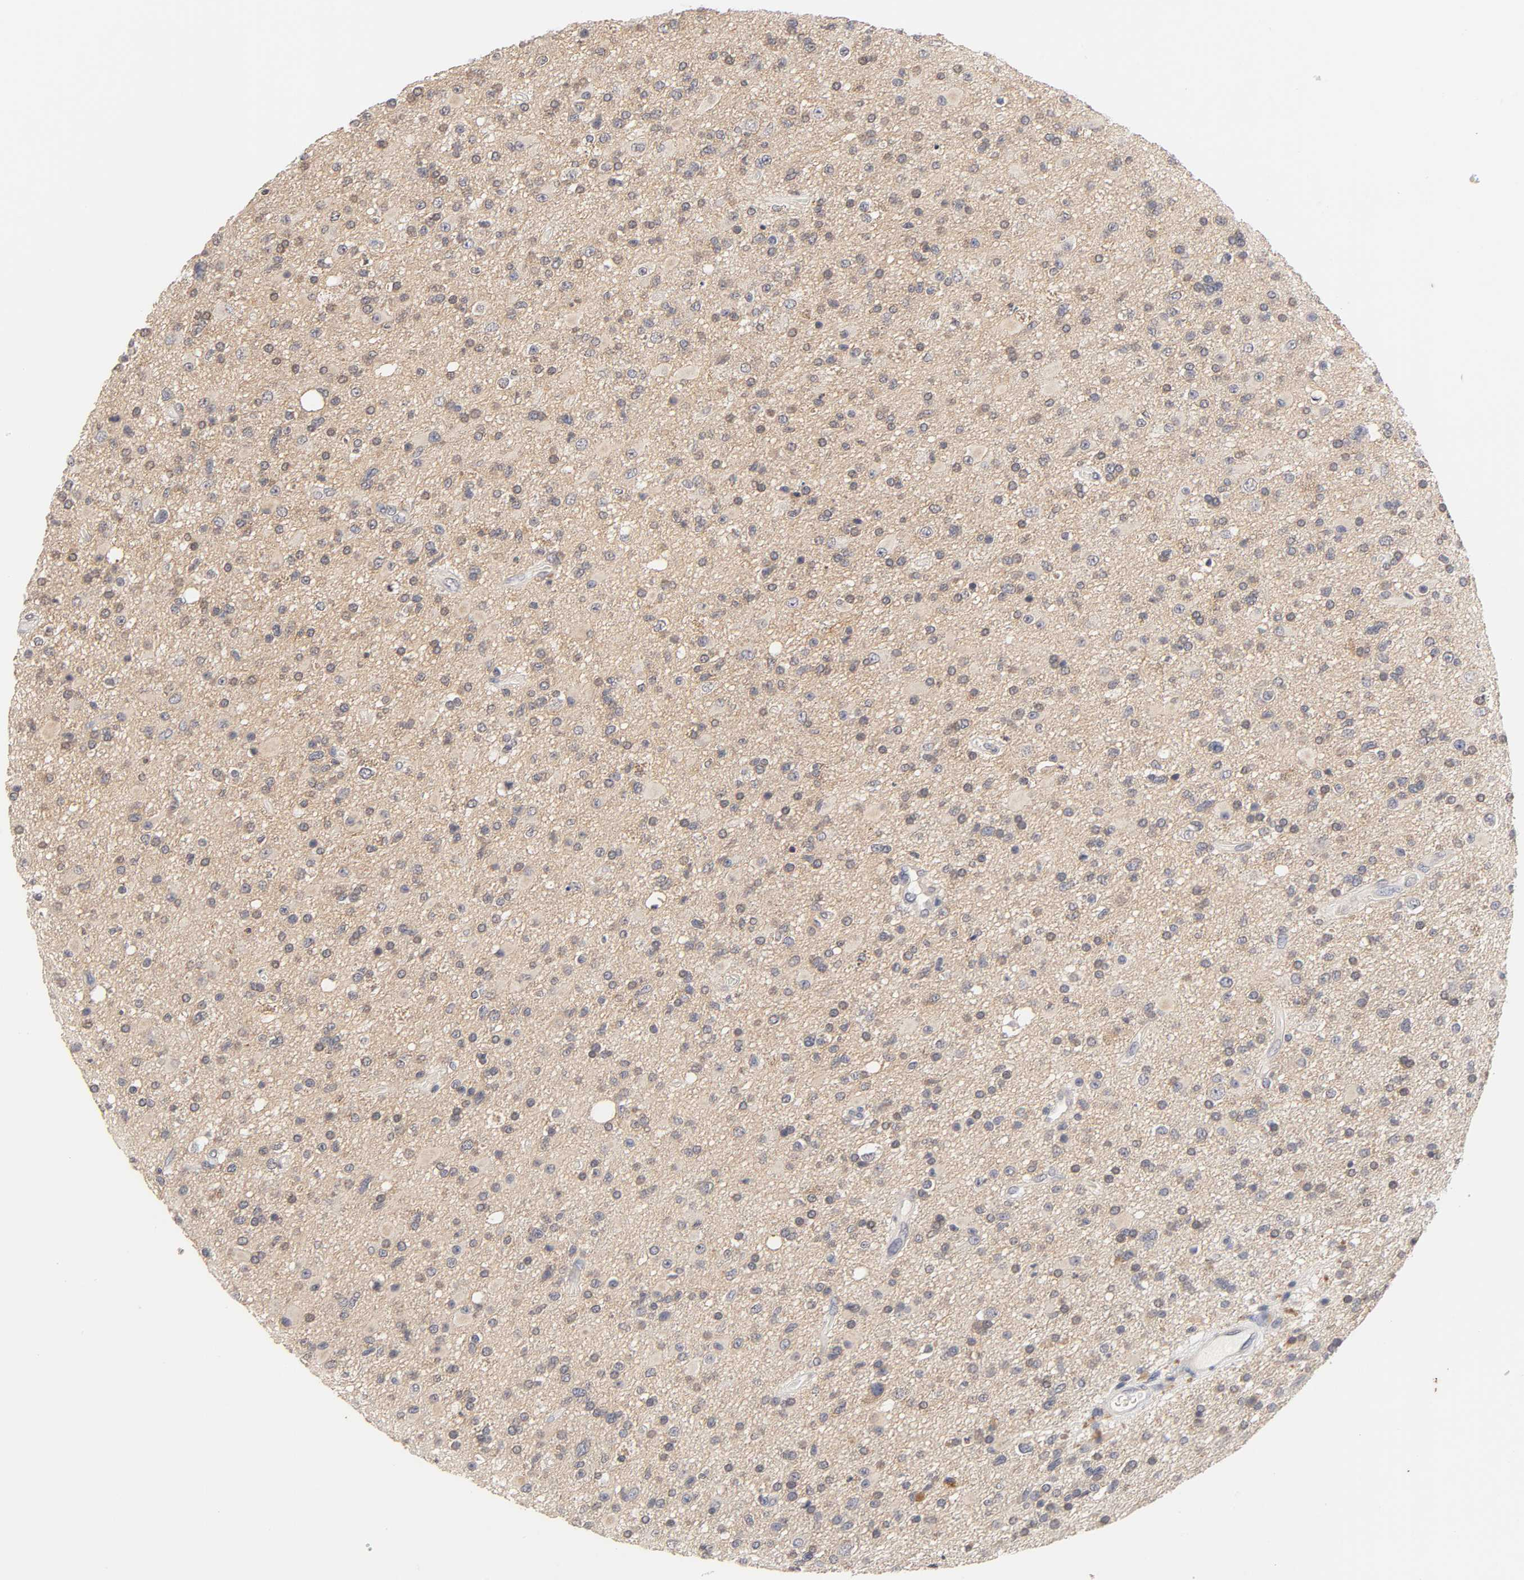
{"staining": {"intensity": "moderate", "quantity": "25%-75%", "location": "cytoplasmic/membranous"}, "tissue": "glioma", "cell_type": "Tumor cells", "image_type": "cancer", "snomed": [{"axis": "morphology", "description": "Glioma, malignant, High grade"}, {"axis": "topography", "description": "Brain"}], "caption": "This micrograph displays glioma stained with immunohistochemistry (IHC) to label a protein in brown. The cytoplasmic/membranous of tumor cells show moderate positivity for the protein. Nuclei are counter-stained blue.", "gene": "CXADR", "patient": {"sex": "male", "age": 33}}